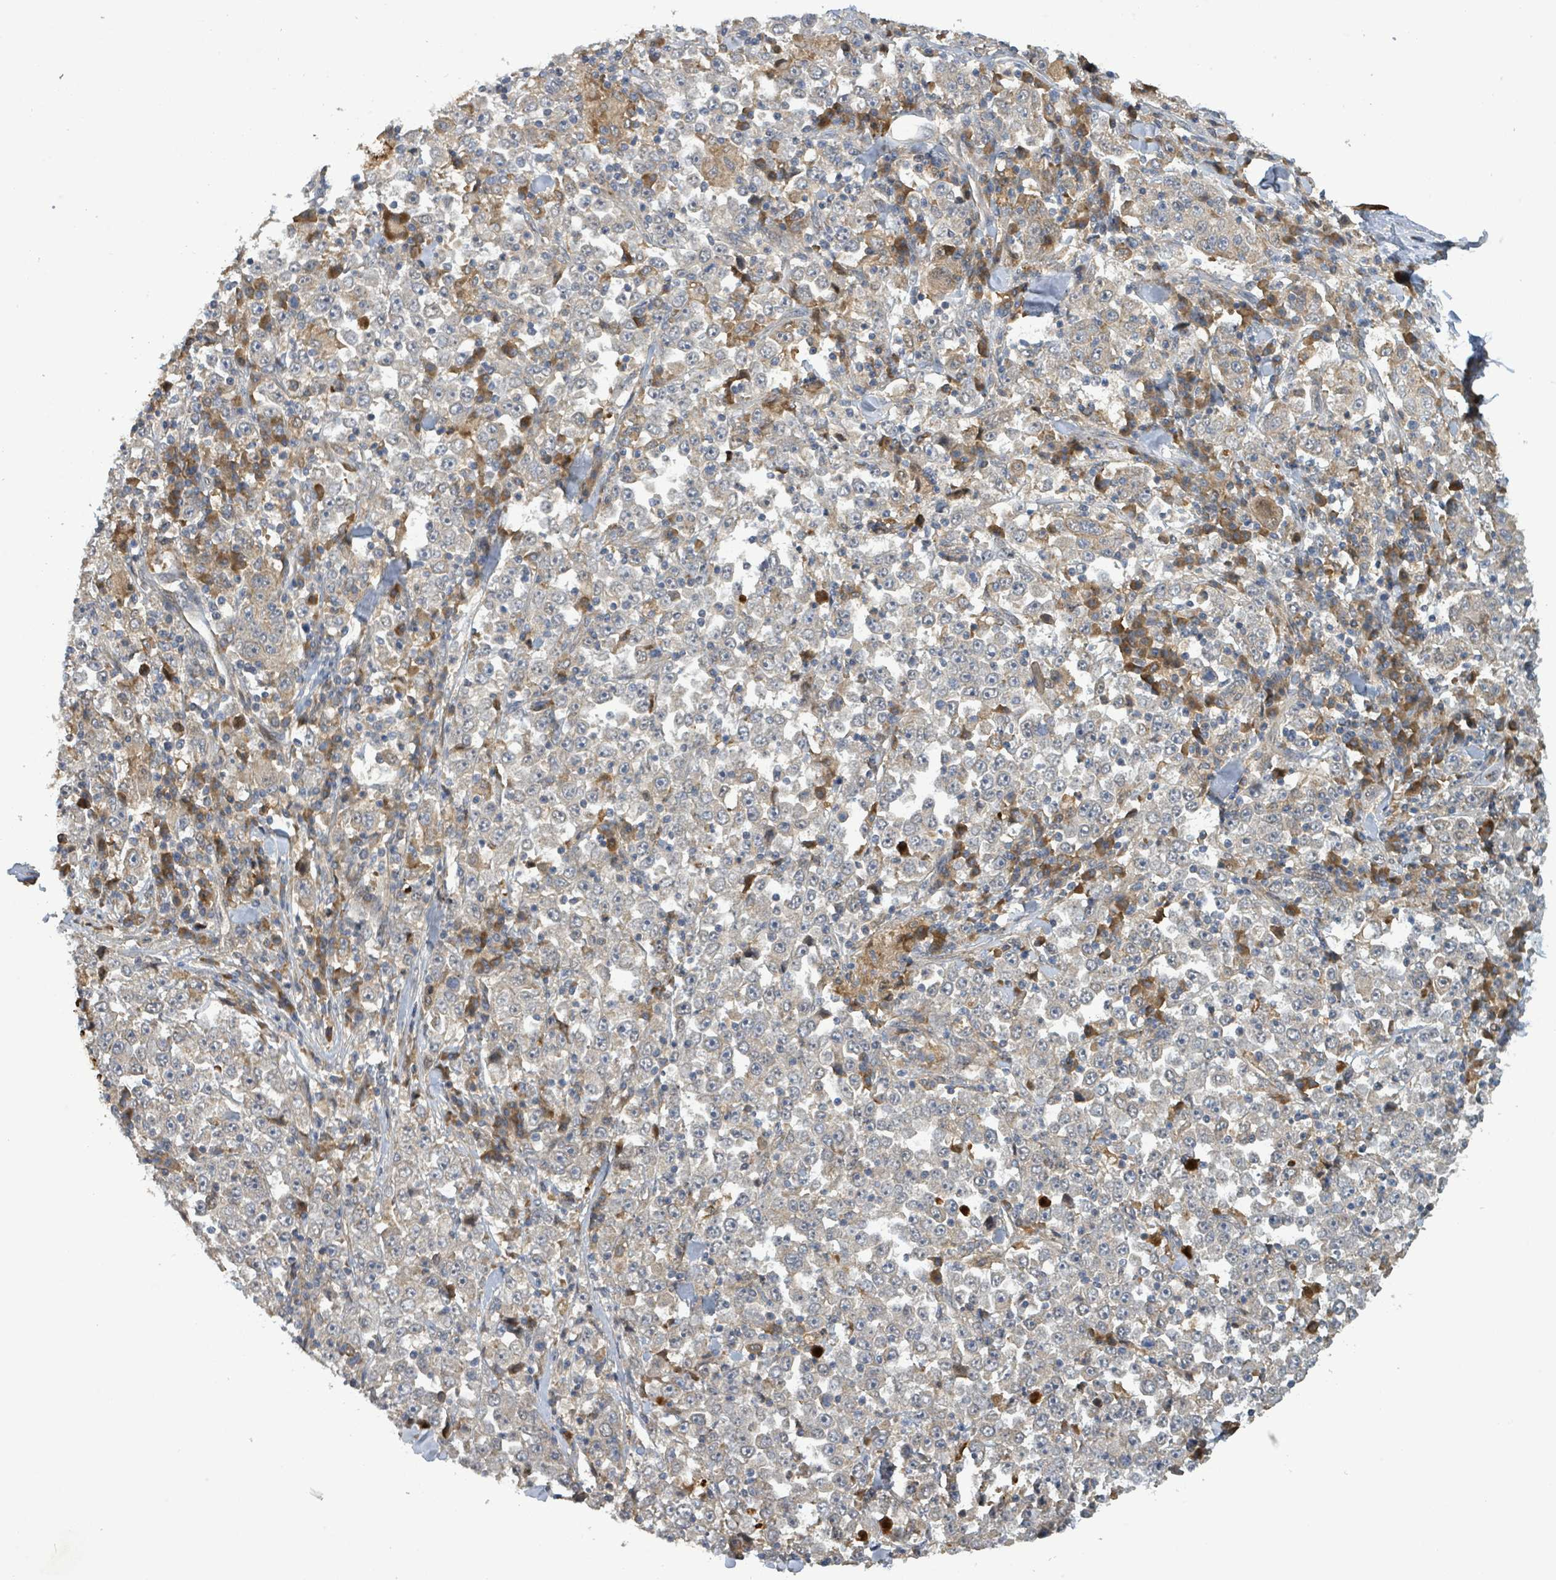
{"staining": {"intensity": "negative", "quantity": "none", "location": "none"}, "tissue": "stomach cancer", "cell_type": "Tumor cells", "image_type": "cancer", "snomed": [{"axis": "morphology", "description": "Normal tissue, NOS"}, {"axis": "morphology", "description": "Adenocarcinoma, NOS"}, {"axis": "topography", "description": "Stomach, upper"}, {"axis": "topography", "description": "Stomach"}], "caption": "DAB immunohistochemical staining of human stomach cancer (adenocarcinoma) reveals no significant positivity in tumor cells. (DAB immunohistochemistry, high magnification).", "gene": "STARD4", "patient": {"sex": "male", "age": 59}}